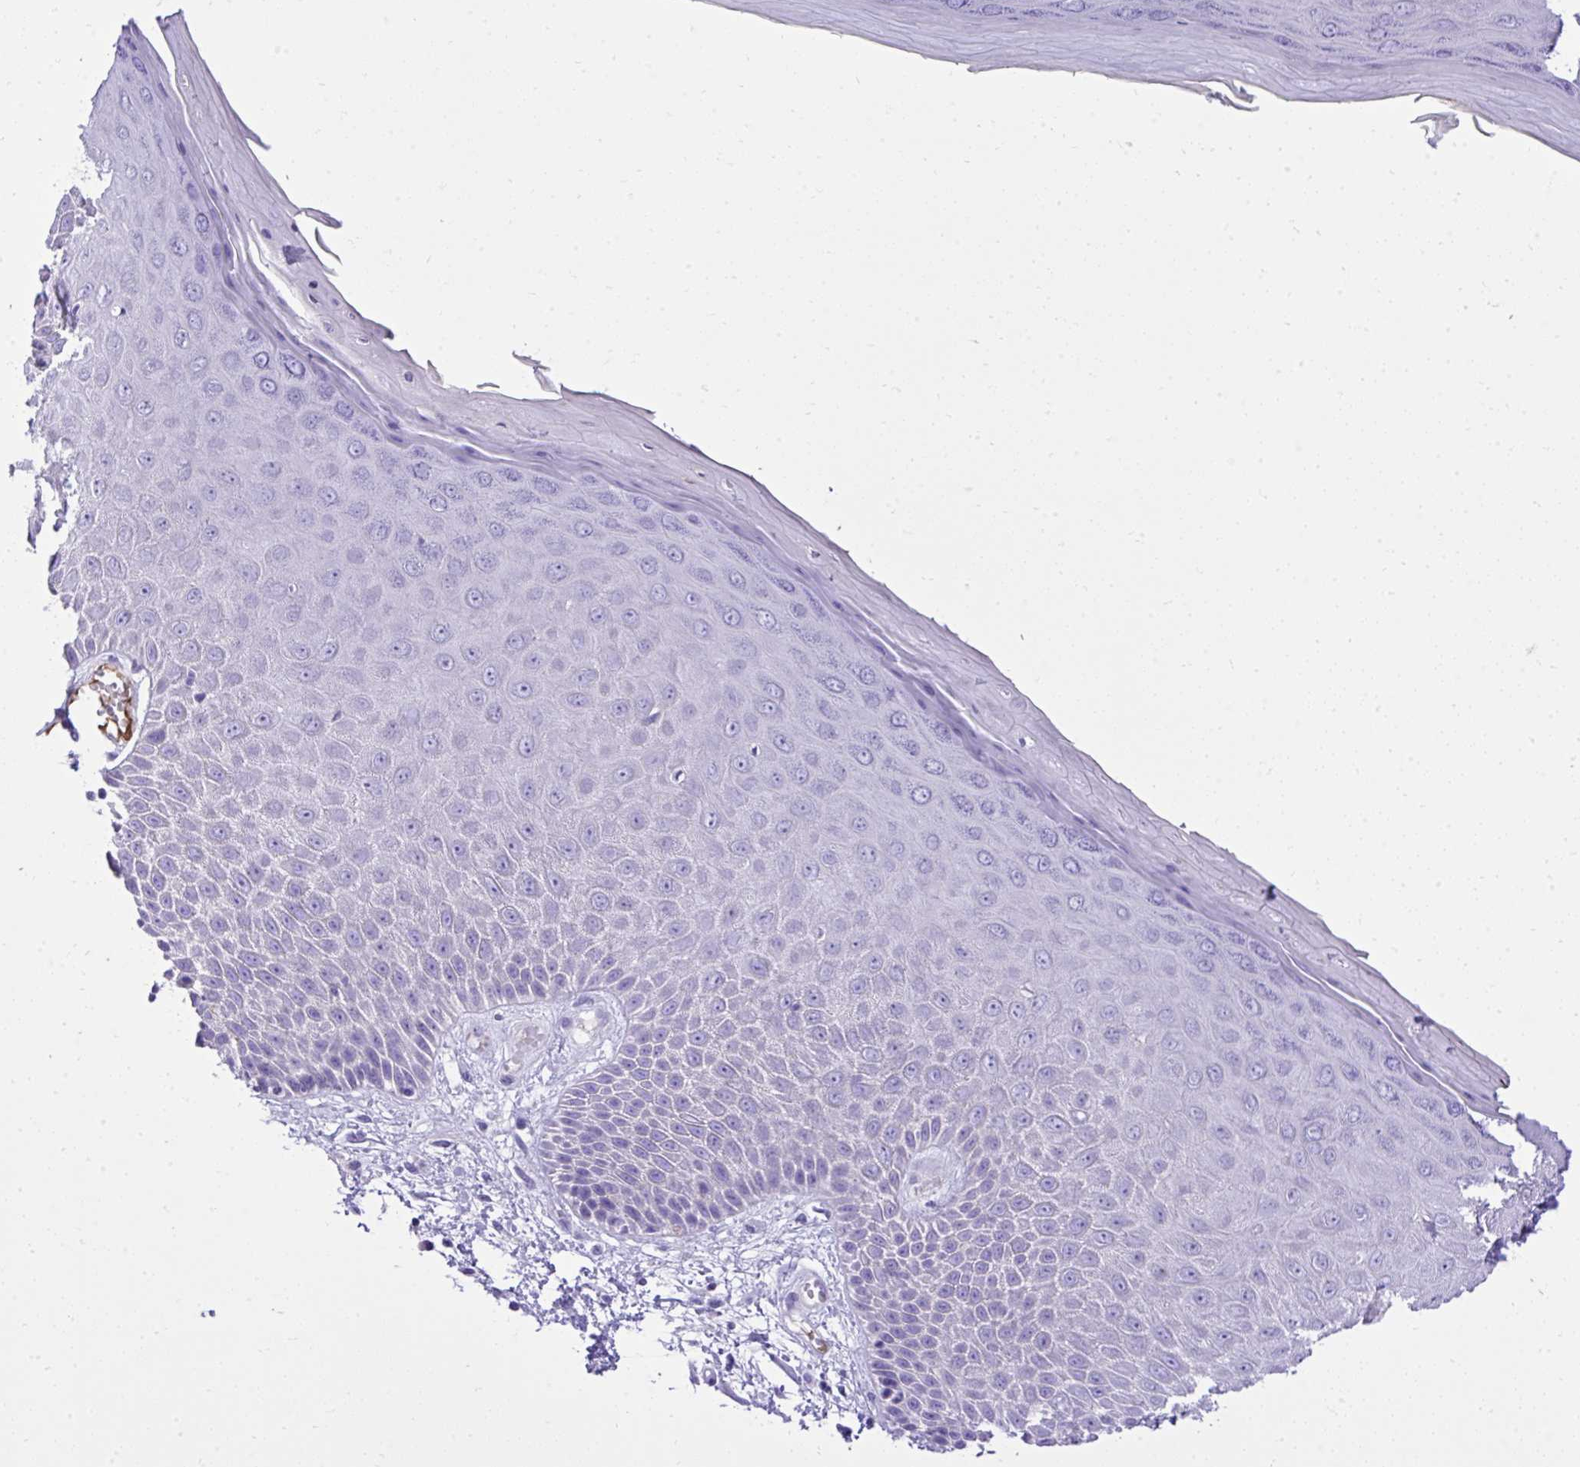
{"staining": {"intensity": "negative", "quantity": "none", "location": "none"}, "tissue": "skin", "cell_type": "Epidermal cells", "image_type": "normal", "snomed": [{"axis": "morphology", "description": "Normal tissue, NOS"}, {"axis": "topography", "description": "Anal"}, {"axis": "topography", "description": "Peripheral nerve tissue"}], "caption": "Normal skin was stained to show a protein in brown. There is no significant positivity in epidermal cells. (DAB (3,3'-diaminobenzidine) immunohistochemistry (IHC) with hematoxylin counter stain).", "gene": "ST6GALNAC3", "patient": {"sex": "male", "age": 78}}